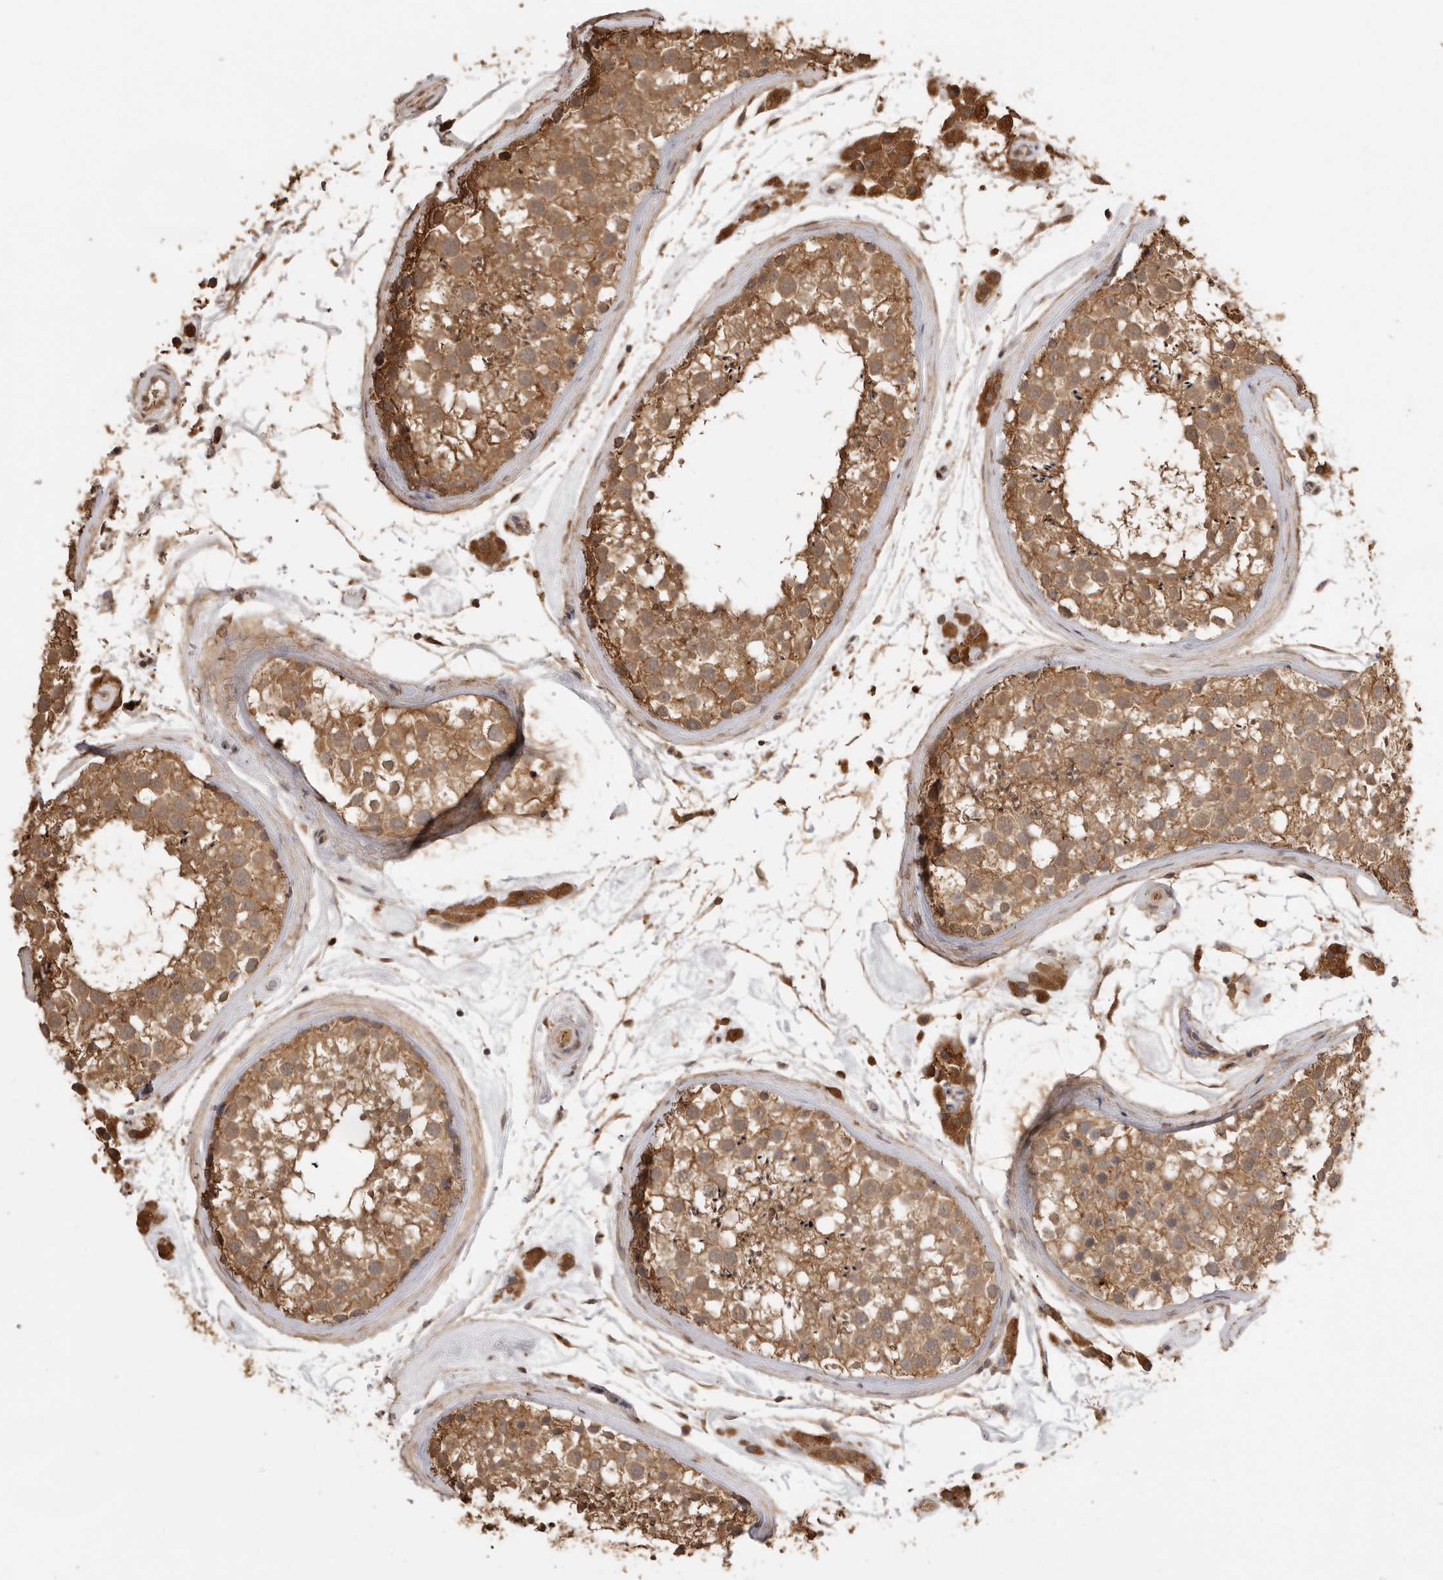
{"staining": {"intensity": "moderate", "quantity": ">75%", "location": "cytoplasmic/membranous"}, "tissue": "testis", "cell_type": "Cells in seminiferous ducts", "image_type": "normal", "snomed": [{"axis": "morphology", "description": "Normal tissue, NOS"}, {"axis": "topography", "description": "Testis"}], "caption": "Moderate cytoplasmic/membranous expression is identified in approximately >75% of cells in seminiferous ducts in benign testis. Immunohistochemistry (ihc) stains the protein in brown and the nuclei are stained blue.", "gene": "JAG2", "patient": {"sex": "male", "age": 46}}